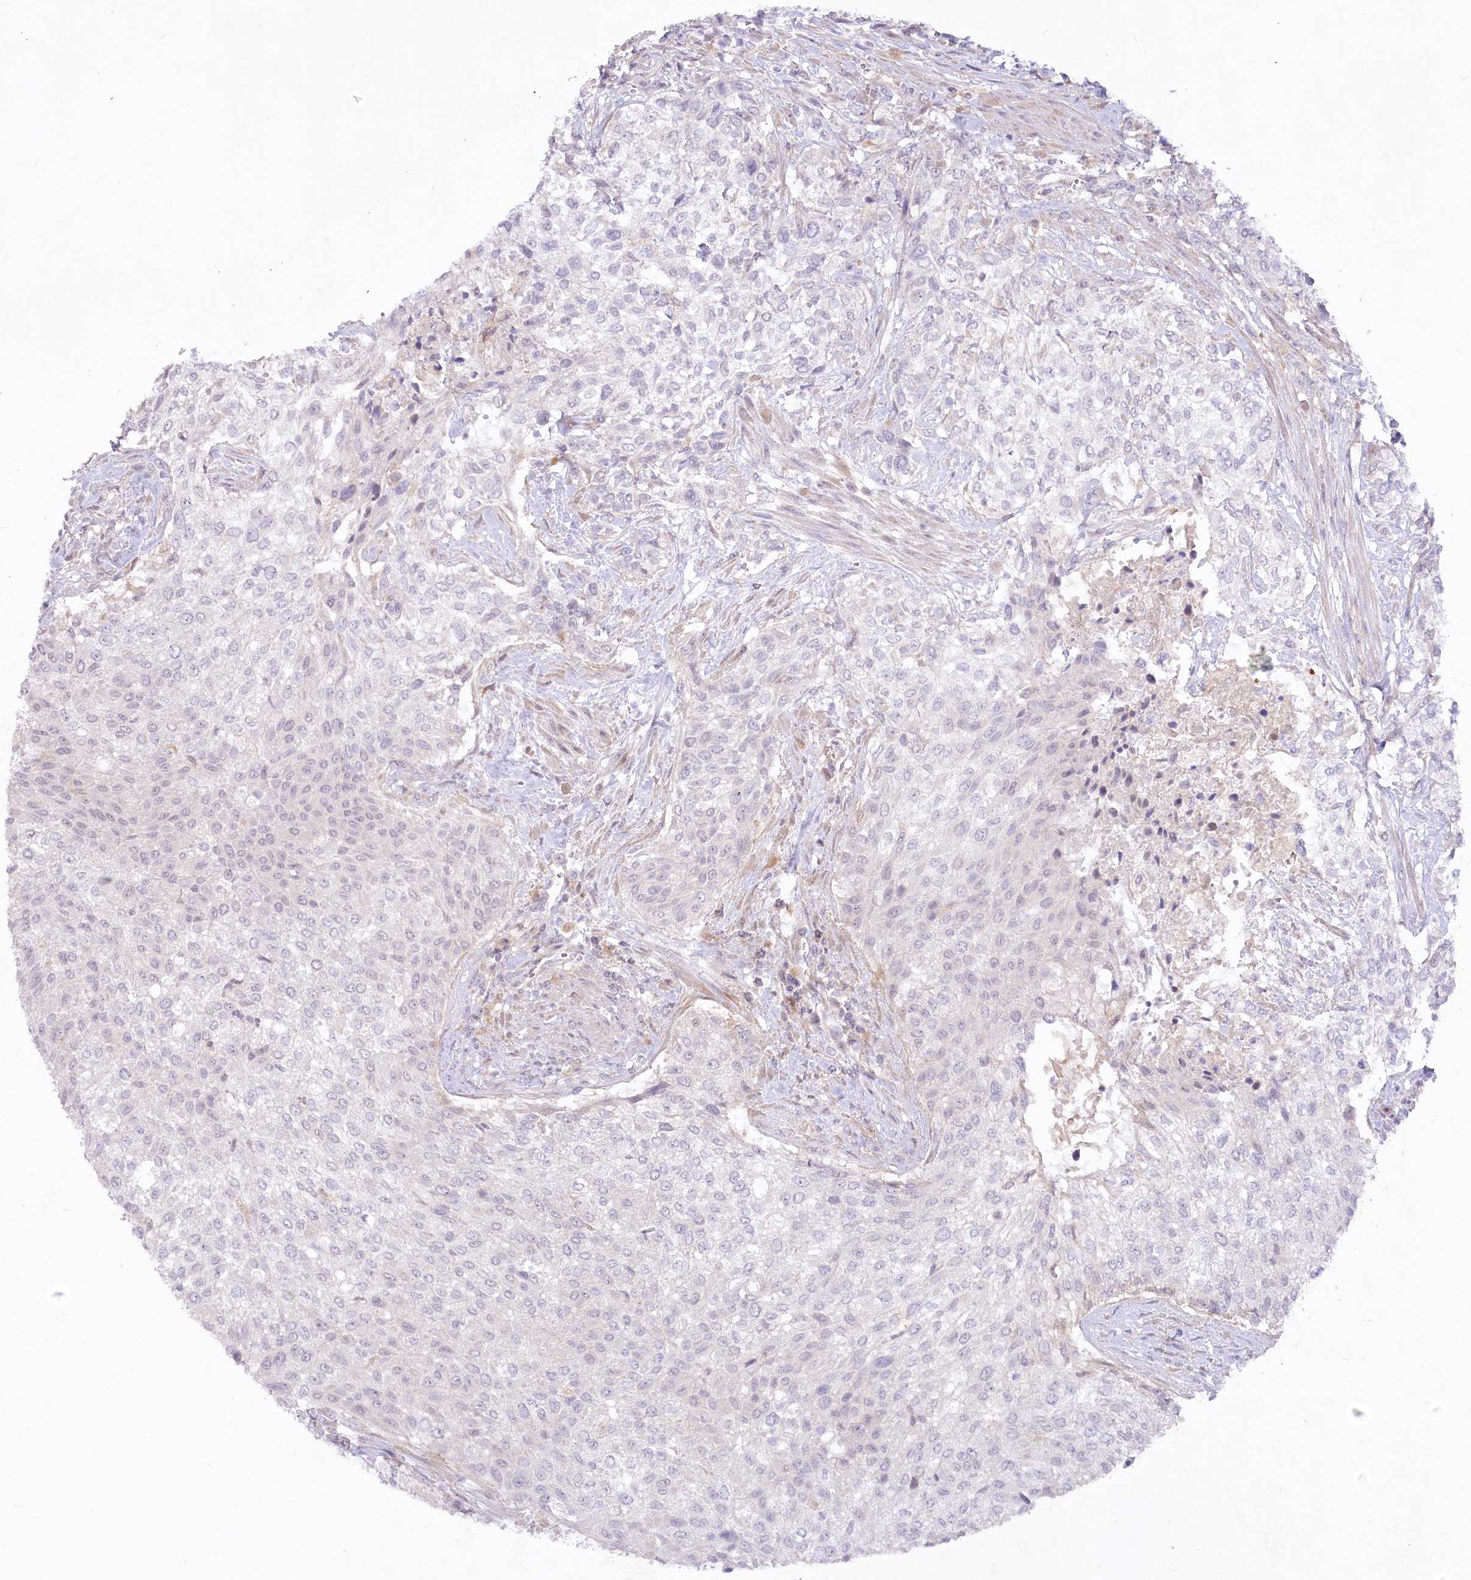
{"staining": {"intensity": "negative", "quantity": "none", "location": "none"}, "tissue": "urothelial cancer", "cell_type": "Tumor cells", "image_type": "cancer", "snomed": [{"axis": "morphology", "description": "Normal tissue, NOS"}, {"axis": "morphology", "description": "Urothelial carcinoma, NOS"}, {"axis": "topography", "description": "Urinary bladder"}, {"axis": "topography", "description": "Peripheral nerve tissue"}], "caption": "Transitional cell carcinoma was stained to show a protein in brown. There is no significant expression in tumor cells. (Brightfield microscopy of DAB (3,3'-diaminobenzidine) immunohistochemistry at high magnification).", "gene": "EFHC2", "patient": {"sex": "male", "age": 35}}